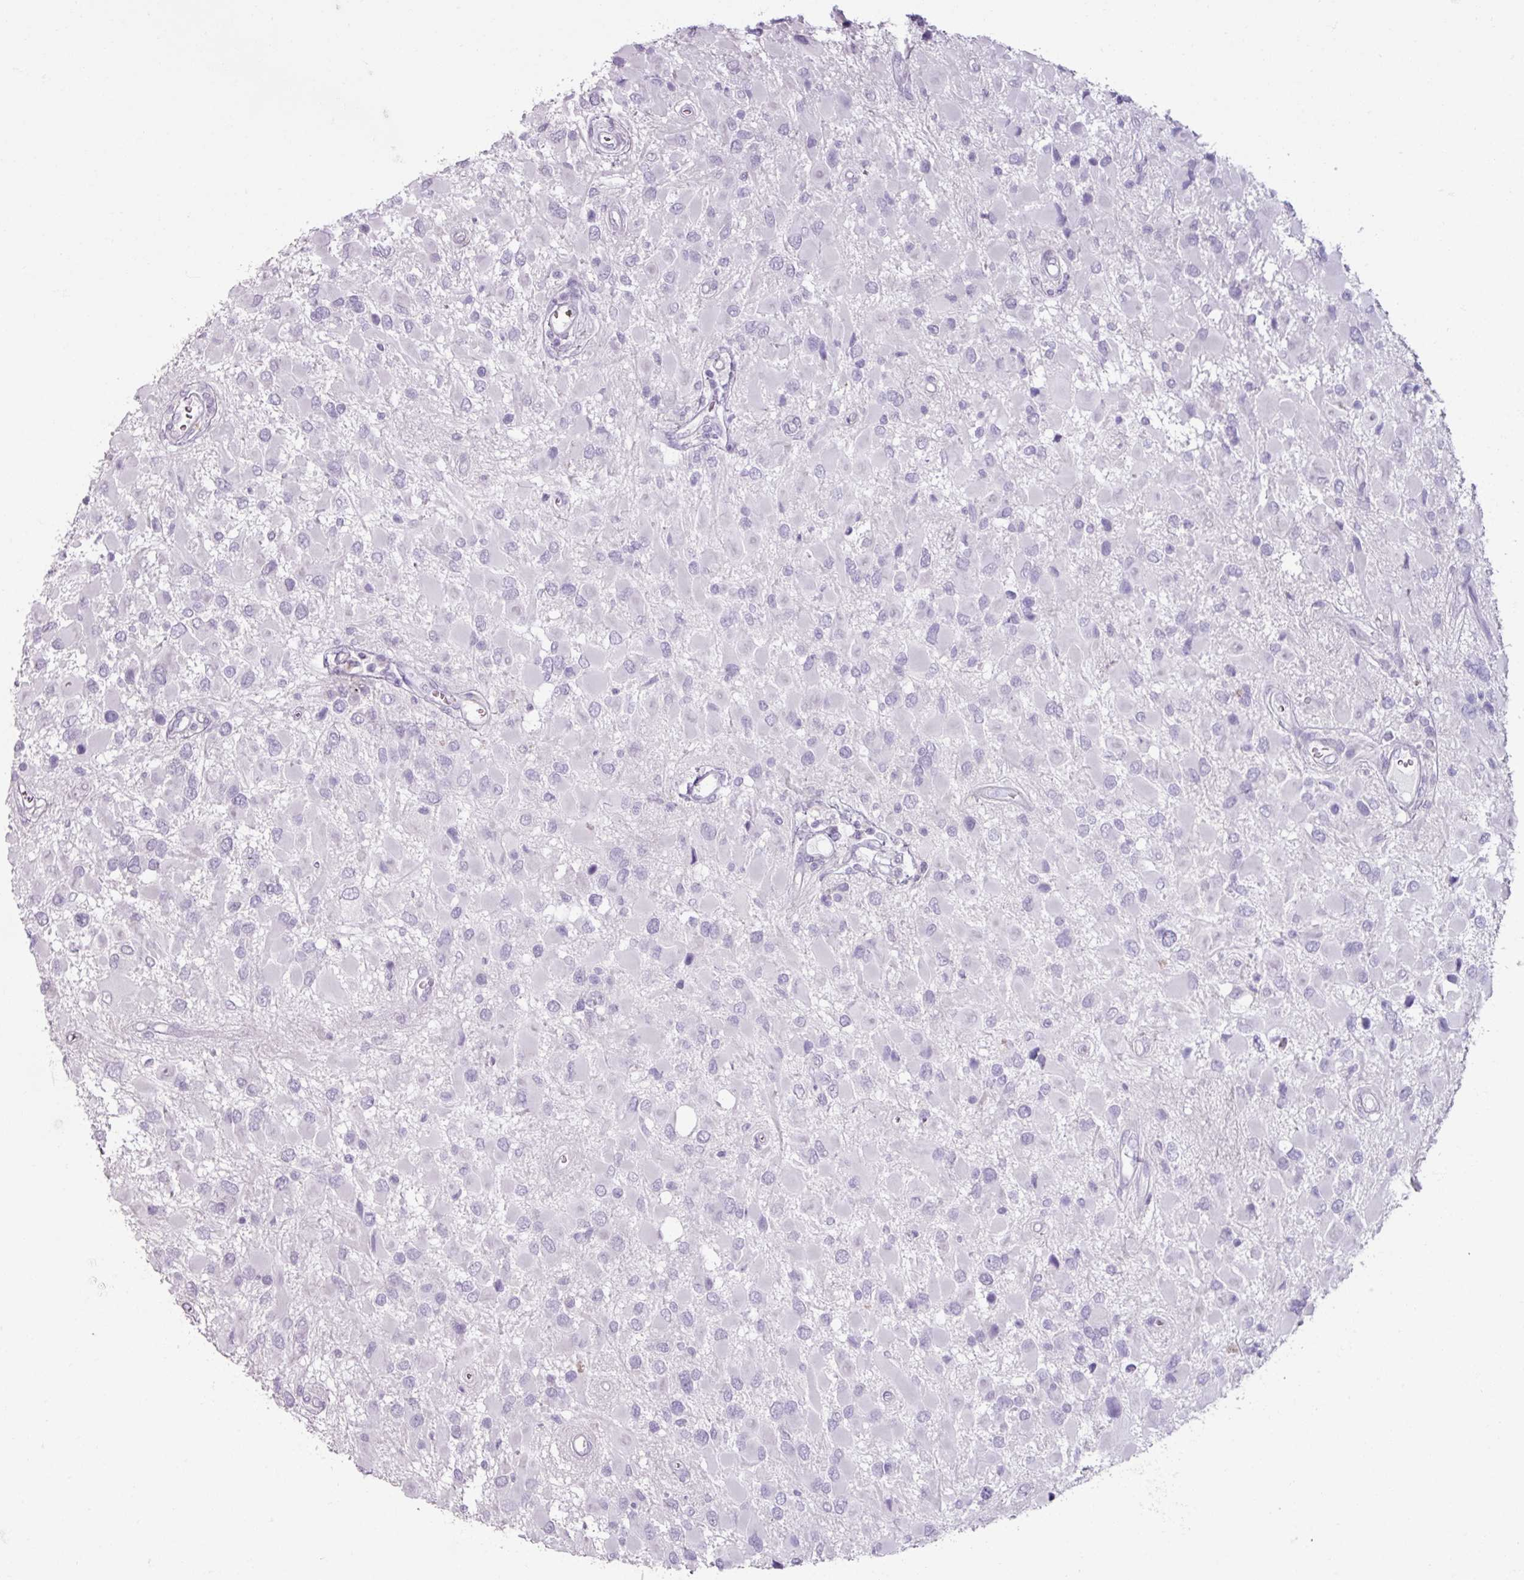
{"staining": {"intensity": "negative", "quantity": "none", "location": "none"}, "tissue": "glioma", "cell_type": "Tumor cells", "image_type": "cancer", "snomed": [{"axis": "morphology", "description": "Glioma, malignant, High grade"}, {"axis": "topography", "description": "Brain"}], "caption": "This is an immunohistochemistry image of human glioma. There is no staining in tumor cells.", "gene": "SLC27A5", "patient": {"sex": "male", "age": 53}}